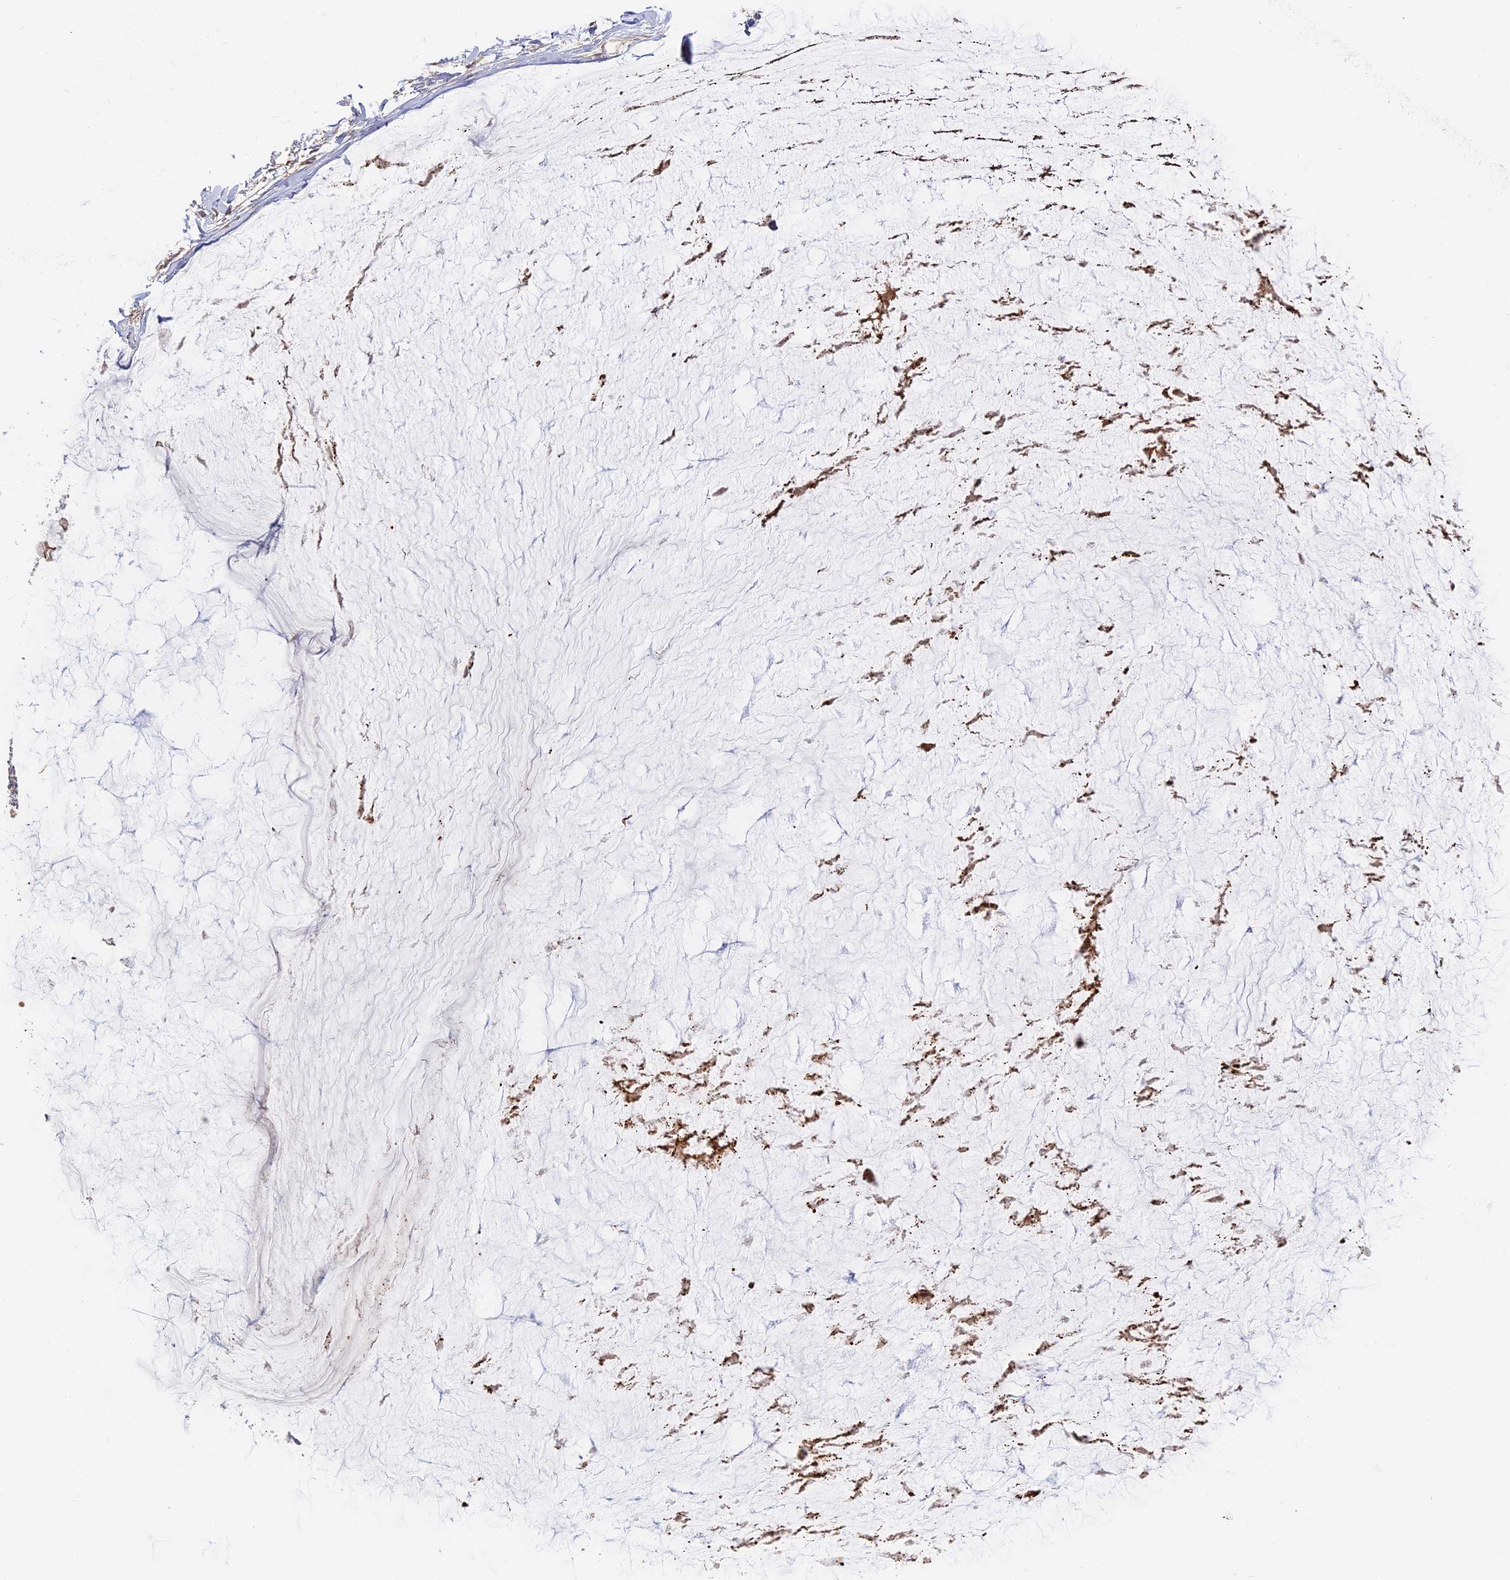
{"staining": {"intensity": "moderate", "quantity": ">75%", "location": "cytoplasmic/membranous"}, "tissue": "ovarian cancer", "cell_type": "Tumor cells", "image_type": "cancer", "snomed": [{"axis": "morphology", "description": "Cystadenocarcinoma, mucinous, NOS"}, {"axis": "topography", "description": "Ovary"}], "caption": "Ovarian cancer tissue demonstrates moderate cytoplasmic/membranous expression in approximately >75% of tumor cells, visualized by immunohistochemistry. The staining is performed using DAB (3,3'-diaminobenzidine) brown chromogen to label protein expression. The nuclei are counter-stained blue using hematoxylin.", "gene": "MISP3", "patient": {"sex": "female", "age": 39}}